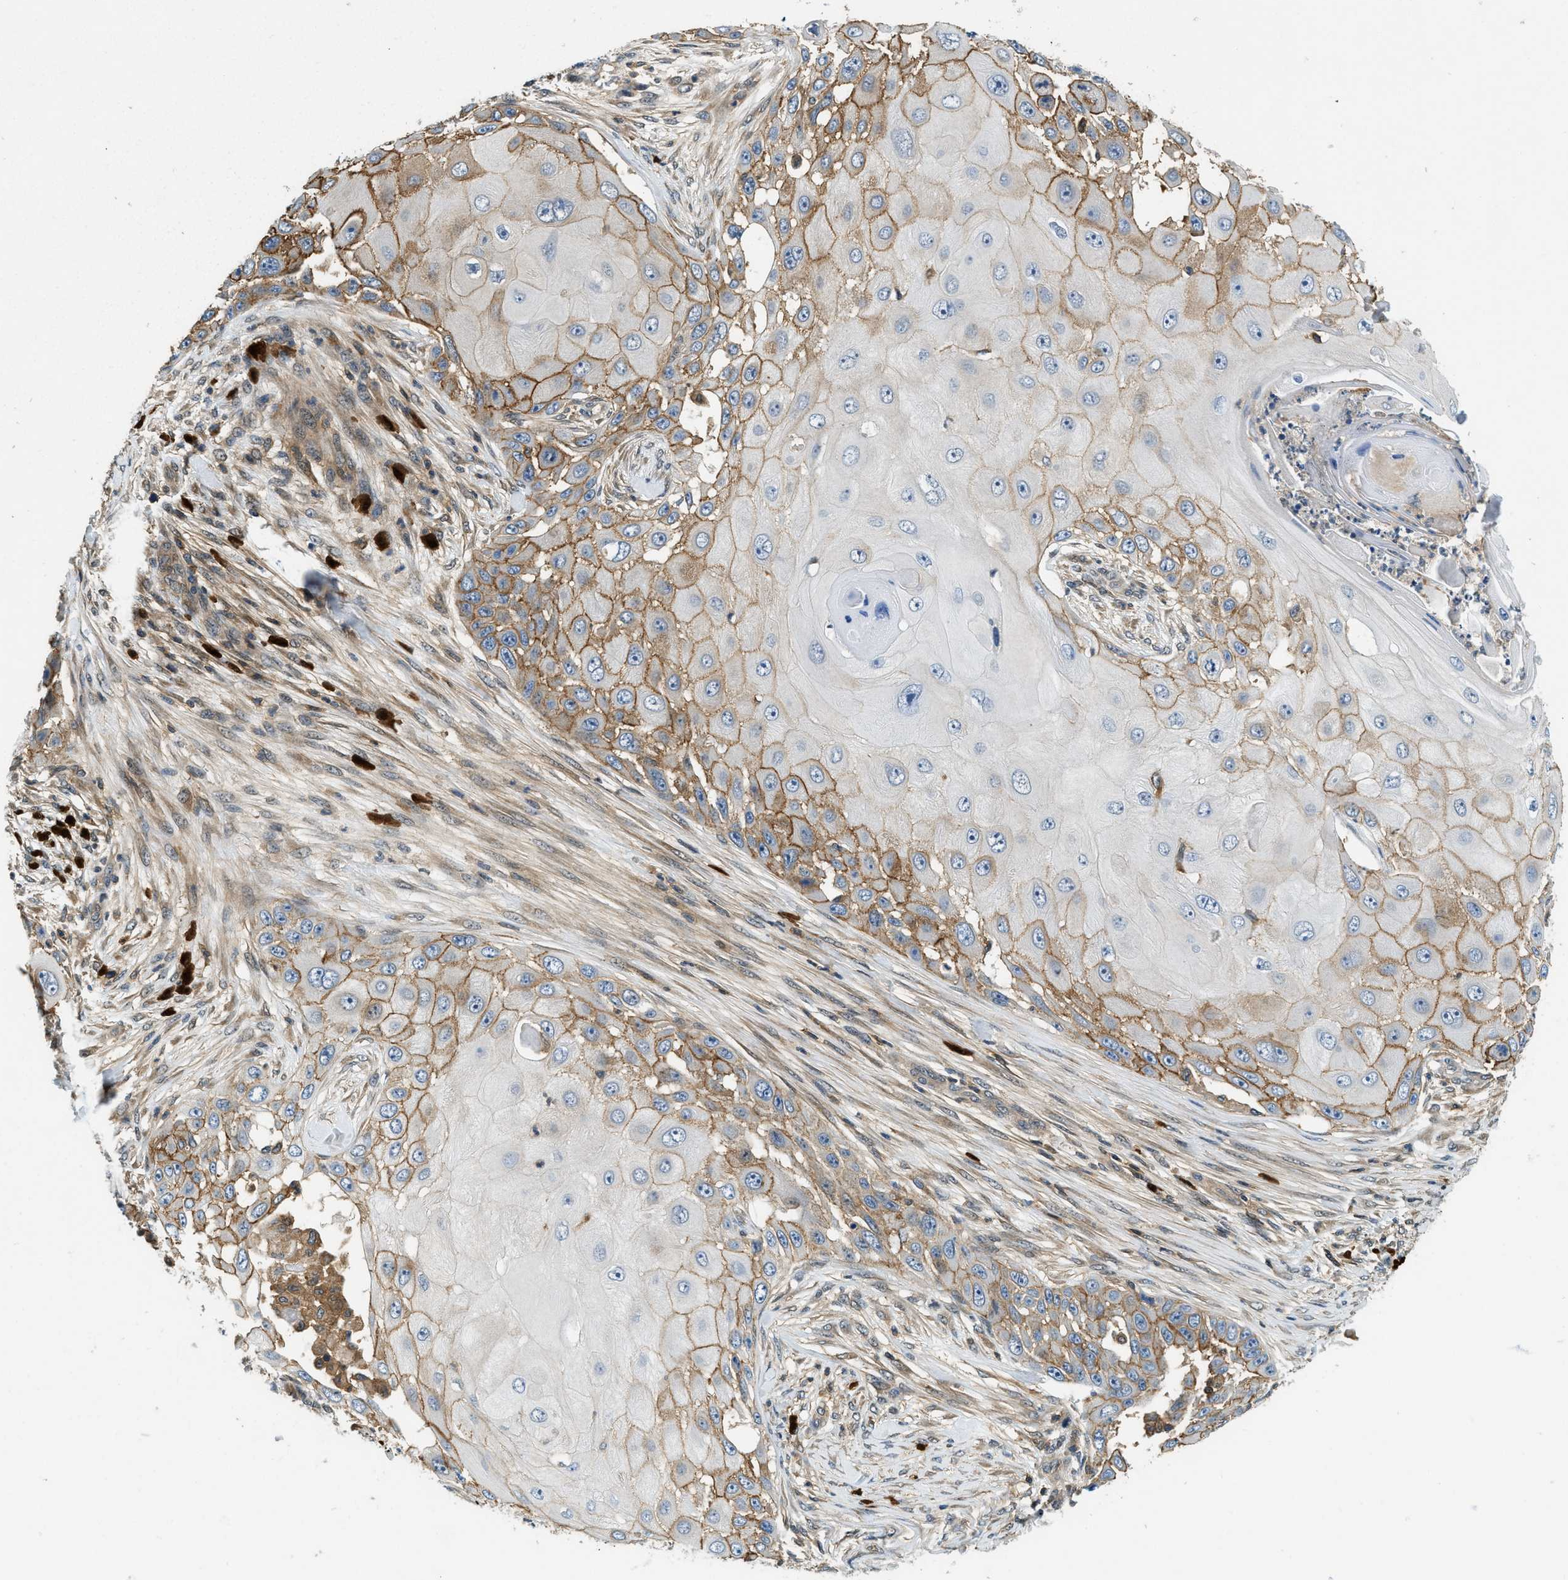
{"staining": {"intensity": "moderate", "quantity": ">75%", "location": "cytoplasmic/membranous"}, "tissue": "skin cancer", "cell_type": "Tumor cells", "image_type": "cancer", "snomed": [{"axis": "morphology", "description": "Squamous cell carcinoma, NOS"}, {"axis": "topography", "description": "Skin"}], "caption": "Immunohistochemistry (IHC) of skin cancer displays medium levels of moderate cytoplasmic/membranous expression in approximately >75% of tumor cells.", "gene": "GMPPB", "patient": {"sex": "female", "age": 44}}